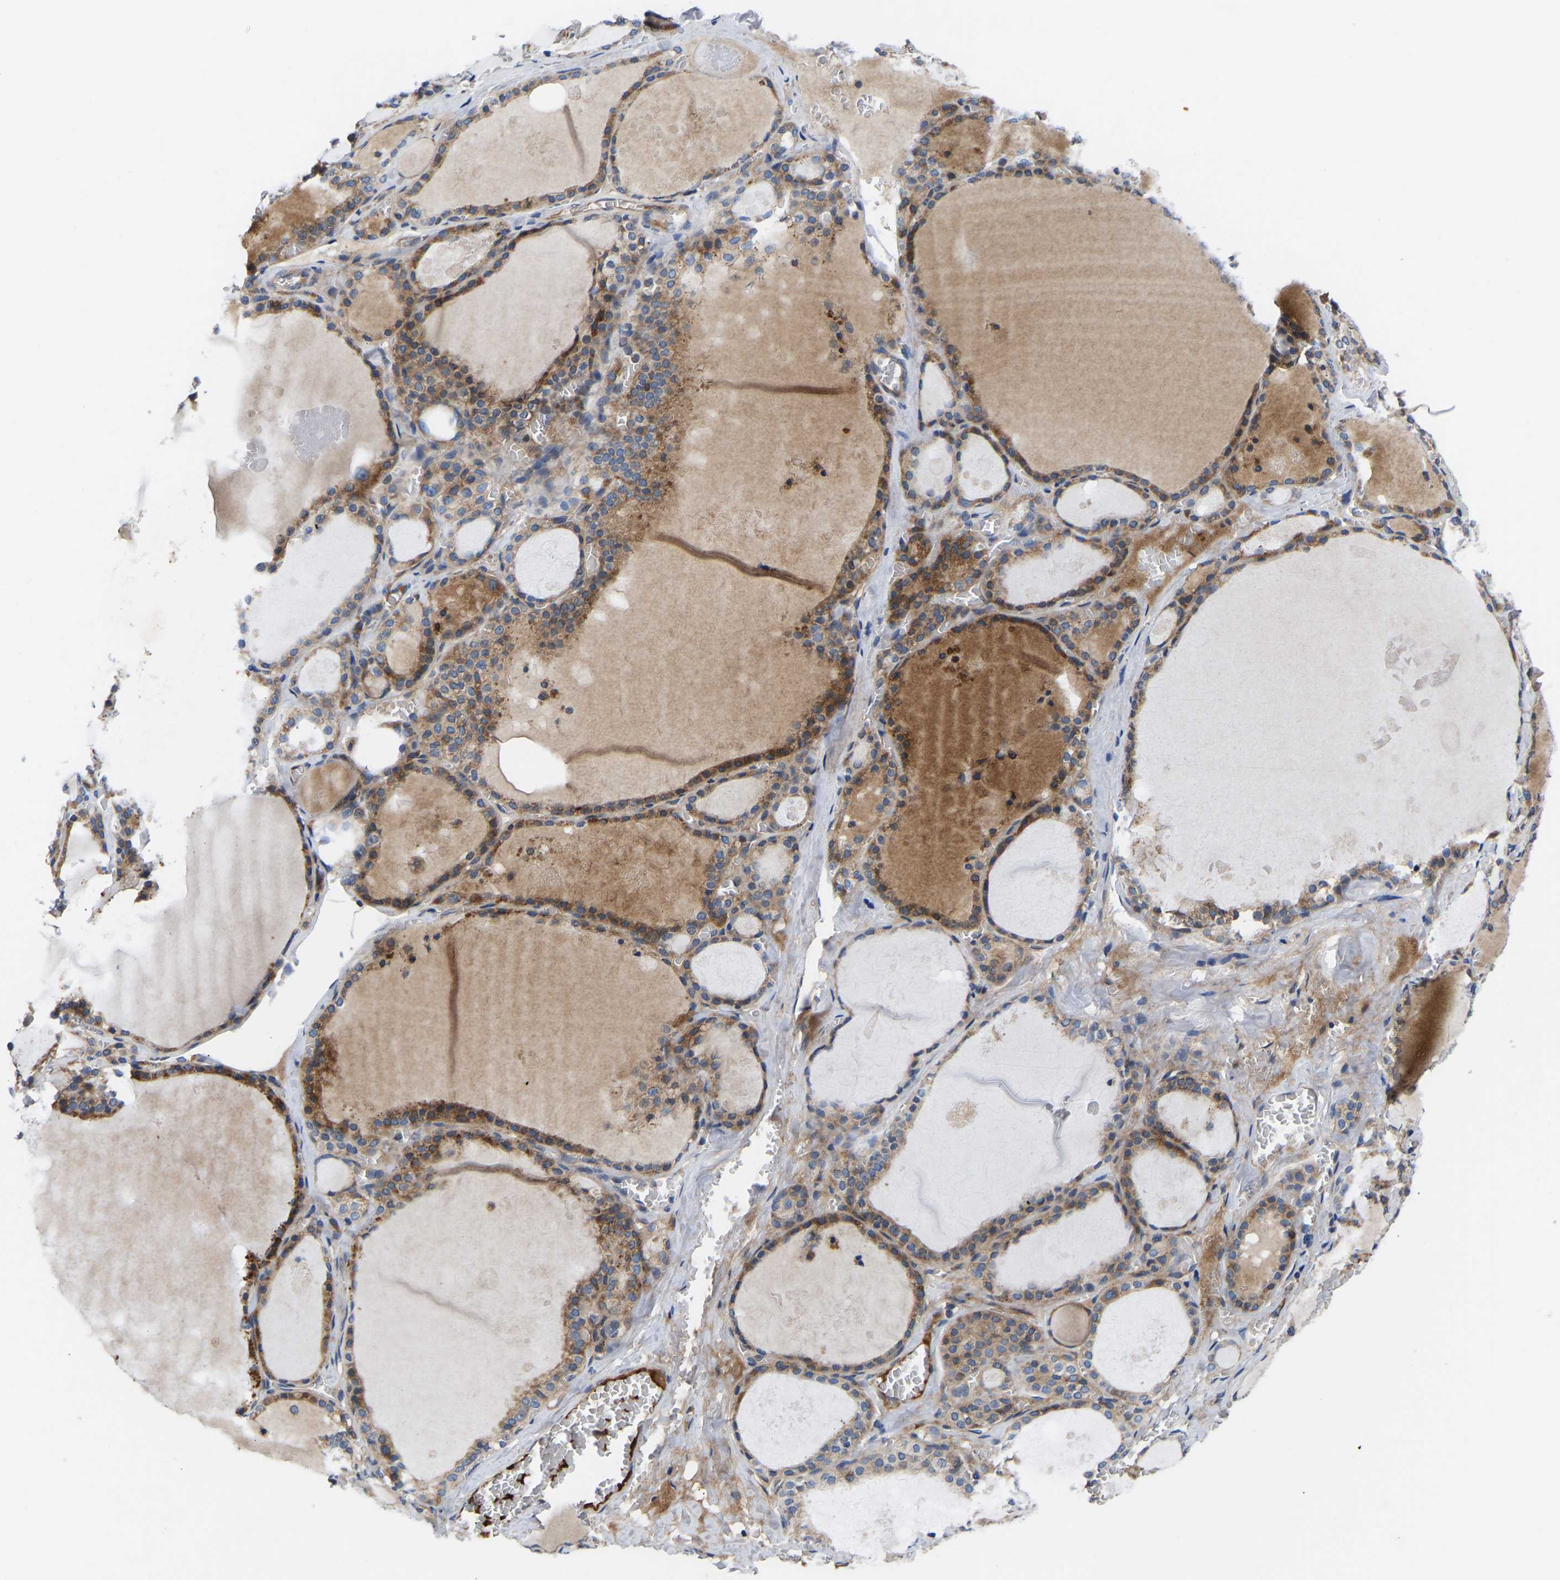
{"staining": {"intensity": "moderate", "quantity": ">75%", "location": "cytoplasmic/membranous"}, "tissue": "thyroid gland", "cell_type": "Glandular cells", "image_type": "normal", "snomed": [{"axis": "morphology", "description": "Normal tissue, NOS"}, {"axis": "topography", "description": "Thyroid gland"}], "caption": "An image showing moderate cytoplasmic/membranous positivity in about >75% of glandular cells in benign thyroid gland, as visualized by brown immunohistochemical staining.", "gene": "AIMP2", "patient": {"sex": "male", "age": 56}}